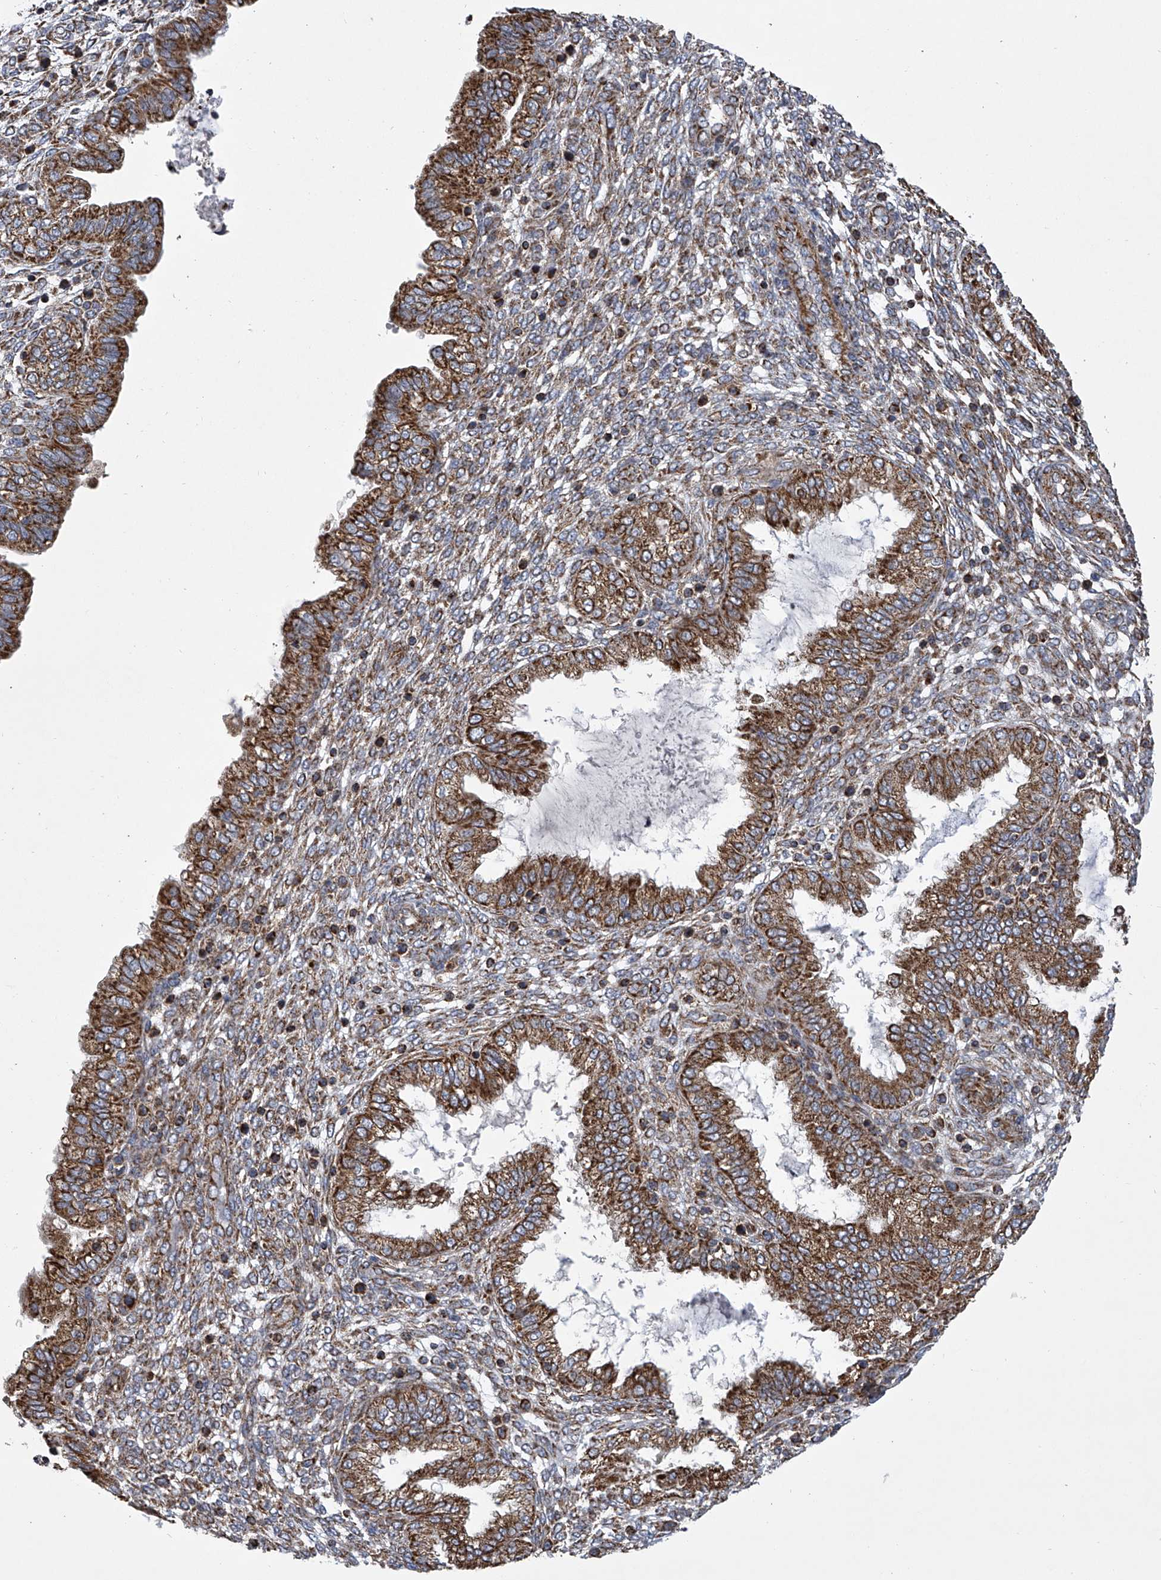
{"staining": {"intensity": "moderate", "quantity": "25%-75%", "location": "cytoplasmic/membranous"}, "tissue": "endometrium", "cell_type": "Cells in endometrial stroma", "image_type": "normal", "snomed": [{"axis": "morphology", "description": "Normal tissue, NOS"}, {"axis": "topography", "description": "Endometrium"}], "caption": "Endometrium stained for a protein (brown) reveals moderate cytoplasmic/membranous positive expression in approximately 25%-75% of cells in endometrial stroma.", "gene": "ZC3H15", "patient": {"sex": "female", "age": 33}}